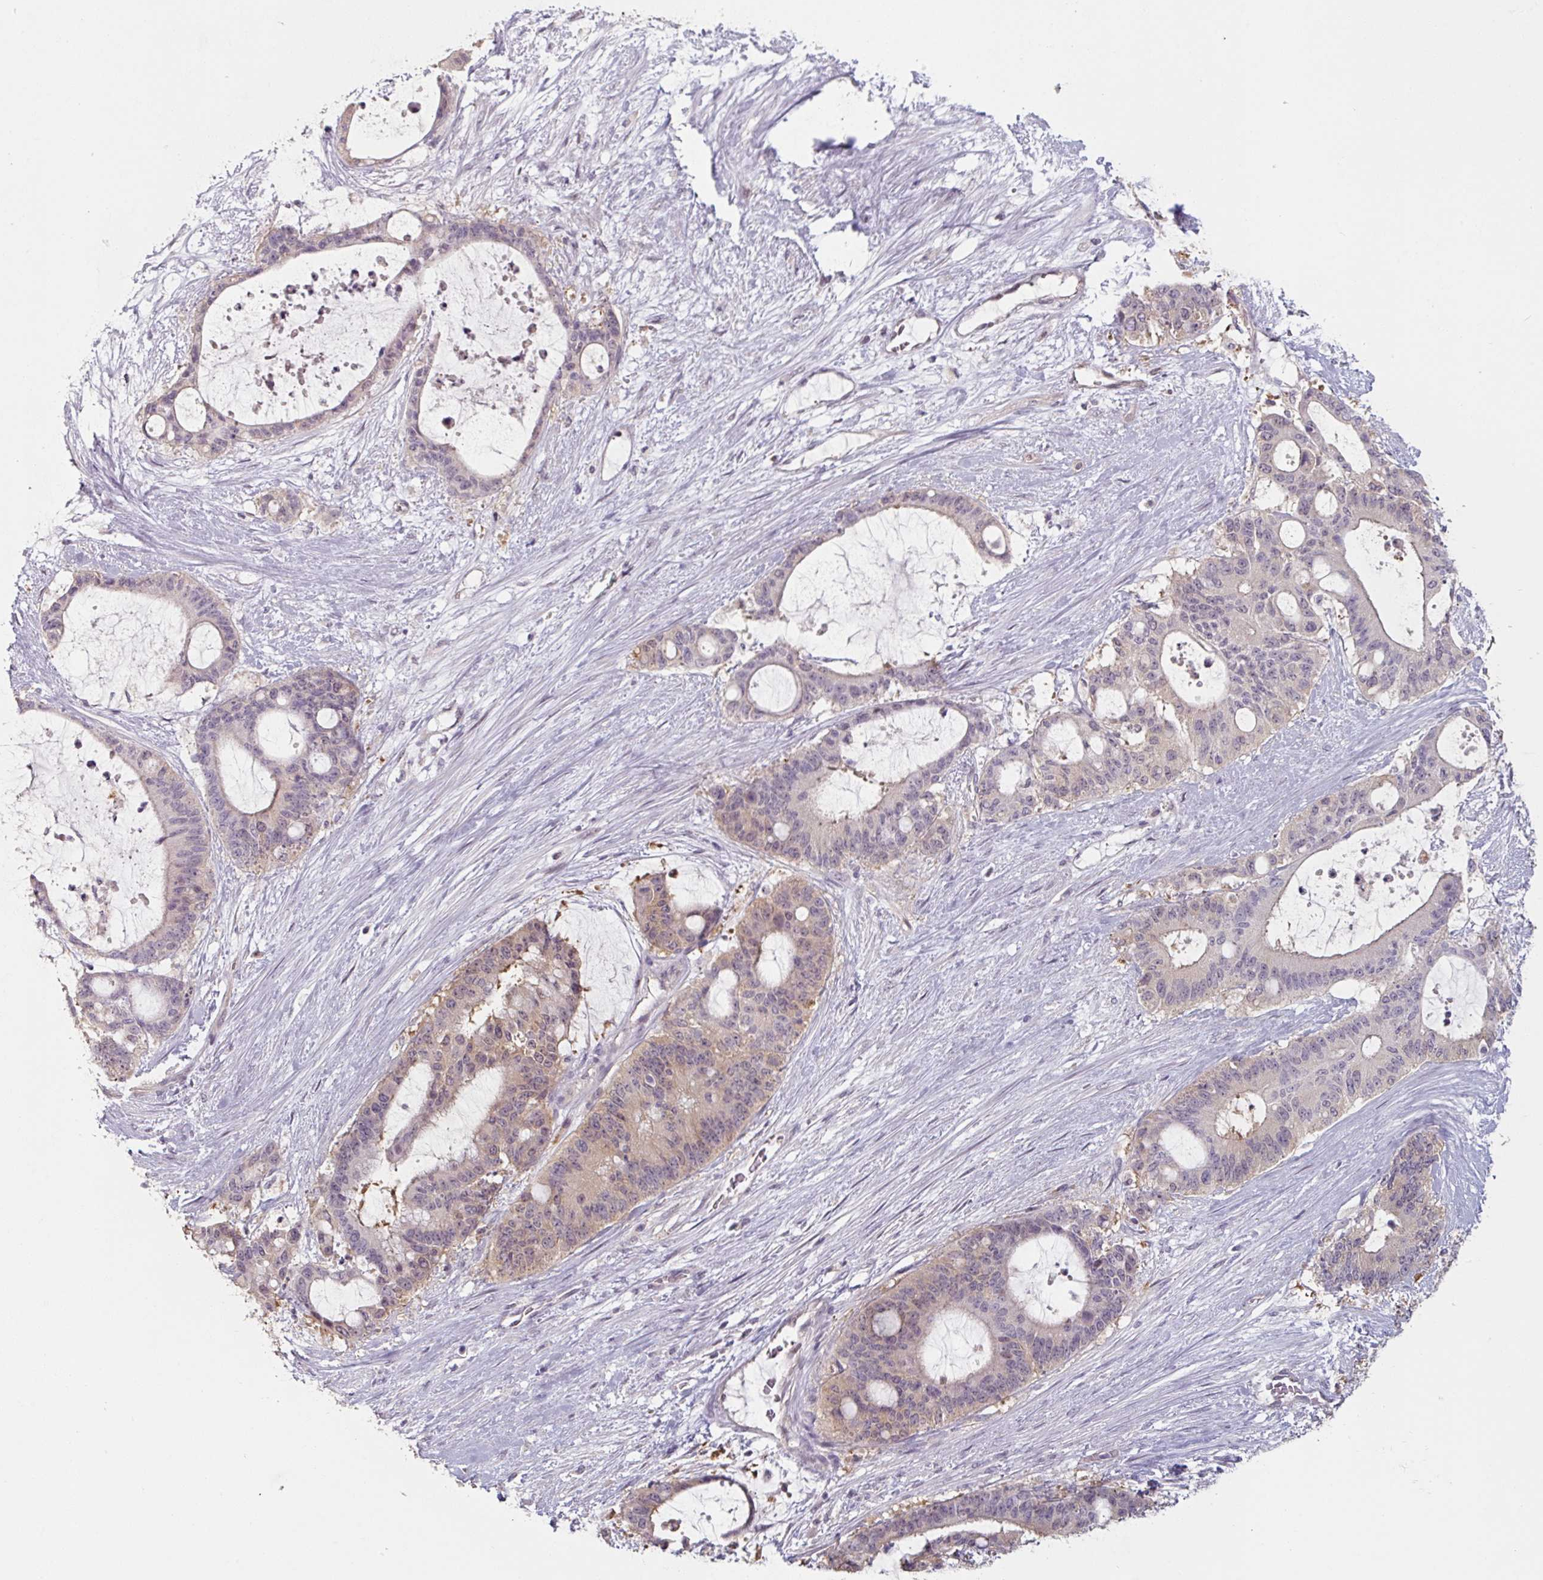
{"staining": {"intensity": "weak", "quantity": "<25%", "location": "cytoplasmic/membranous"}, "tissue": "liver cancer", "cell_type": "Tumor cells", "image_type": "cancer", "snomed": [{"axis": "morphology", "description": "Normal tissue, NOS"}, {"axis": "morphology", "description": "Cholangiocarcinoma"}, {"axis": "topography", "description": "Liver"}, {"axis": "topography", "description": "Peripheral nerve tissue"}], "caption": "A micrograph of human liver cancer (cholangiocarcinoma) is negative for staining in tumor cells.", "gene": "ZBTB6", "patient": {"sex": "female", "age": 73}}